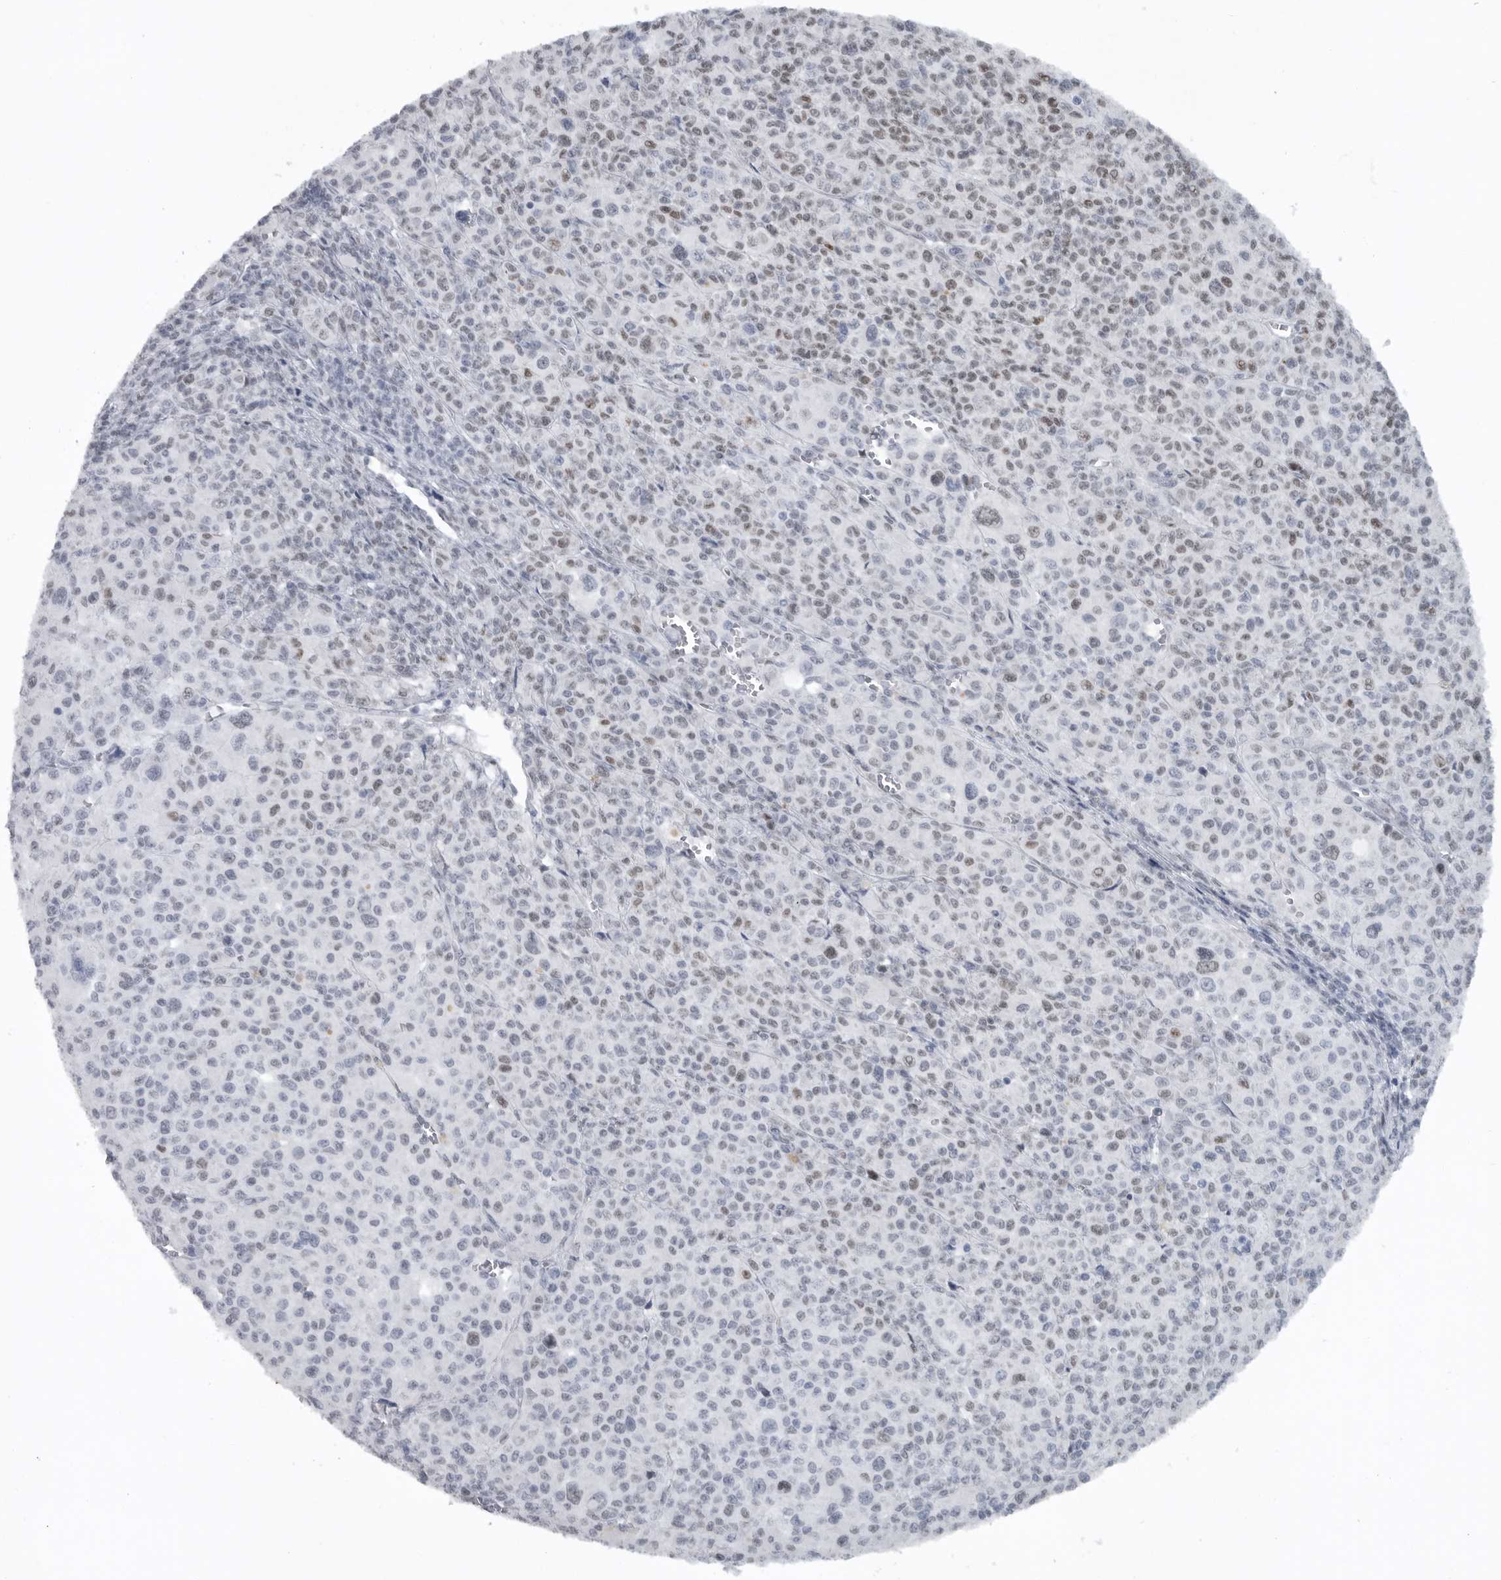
{"staining": {"intensity": "moderate", "quantity": "25%-75%", "location": "nuclear"}, "tissue": "melanoma", "cell_type": "Tumor cells", "image_type": "cancer", "snomed": [{"axis": "morphology", "description": "Malignant melanoma, Metastatic site"}, {"axis": "topography", "description": "Skin"}], "caption": "Protein positivity by IHC displays moderate nuclear staining in approximately 25%-75% of tumor cells in malignant melanoma (metastatic site). The staining was performed using DAB to visualize the protein expression in brown, while the nuclei were stained in blue with hematoxylin (Magnification: 20x).", "gene": "HMGN3", "patient": {"sex": "female", "age": 74}}